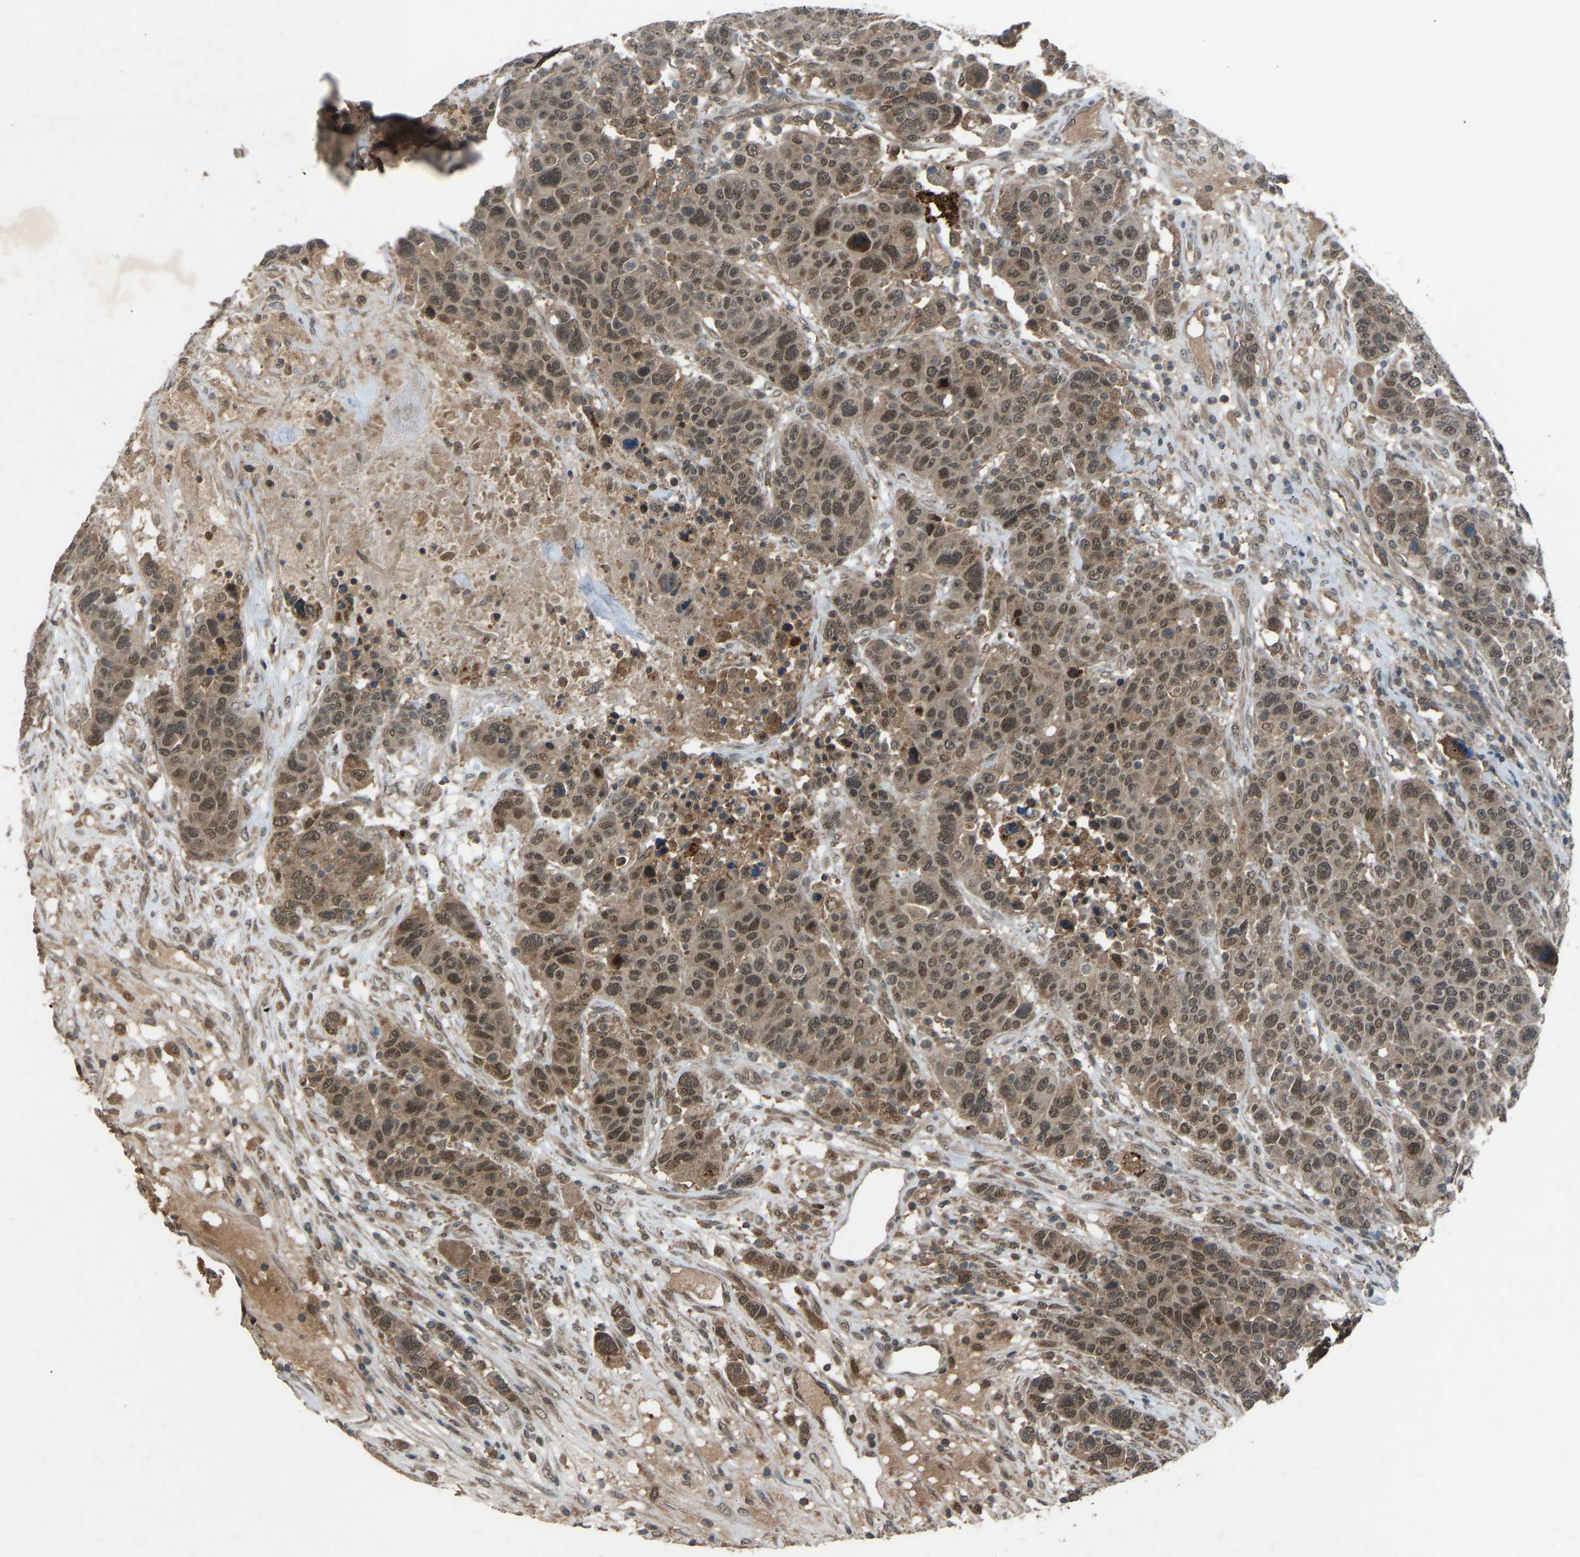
{"staining": {"intensity": "moderate", "quantity": ">75%", "location": "cytoplasmic/membranous,nuclear"}, "tissue": "breast cancer", "cell_type": "Tumor cells", "image_type": "cancer", "snomed": [{"axis": "morphology", "description": "Duct carcinoma"}, {"axis": "topography", "description": "Breast"}], "caption": "The histopathology image exhibits staining of breast cancer (invasive ductal carcinoma), revealing moderate cytoplasmic/membranous and nuclear protein expression (brown color) within tumor cells. Using DAB (brown) and hematoxylin (blue) stains, captured at high magnification using brightfield microscopy.", "gene": "SLC43A1", "patient": {"sex": "female", "age": 37}}